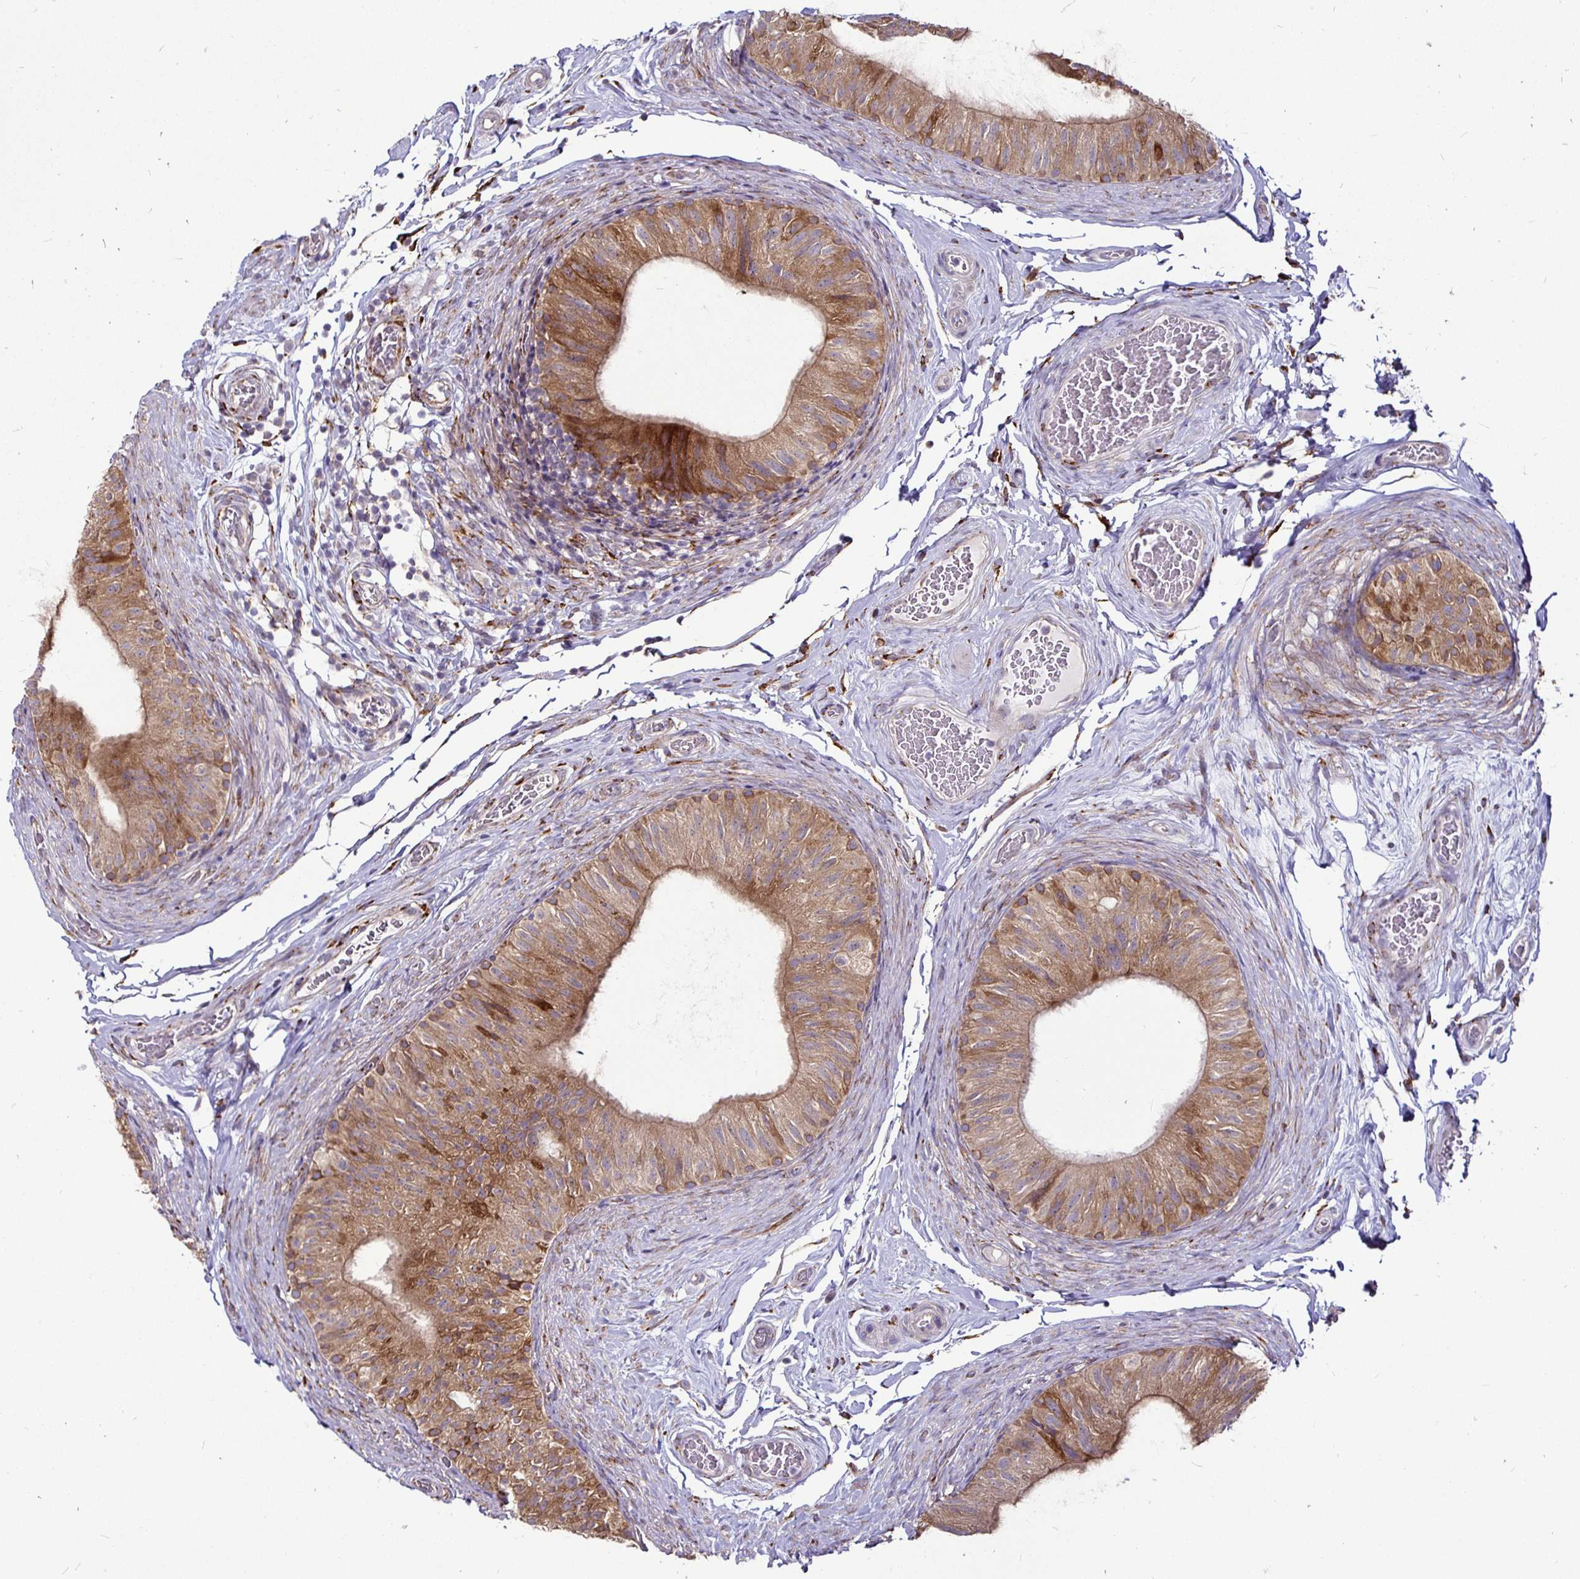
{"staining": {"intensity": "moderate", "quantity": "25%-75%", "location": "cytoplasmic/membranous"}, "tissue": "epididymis", "cell_type": "Glandular cells", "image_type": "normal", "snomed": [{"axis": "morphology", "description": "Normal tissue, NOS"}, {"axis": "topography", "description": "Epididymis, spermatic cord, NOS"}, {"axis": "topography", "description": "Epididymis"}], "caption": "Protein analysis of benign epididymis demonstrates moderate cytoplasmic/membranous expression in approximately 25%-75% of glandular cells.", "gene": "P4HA2", "patient": {"sex": "male", "age": 31}}